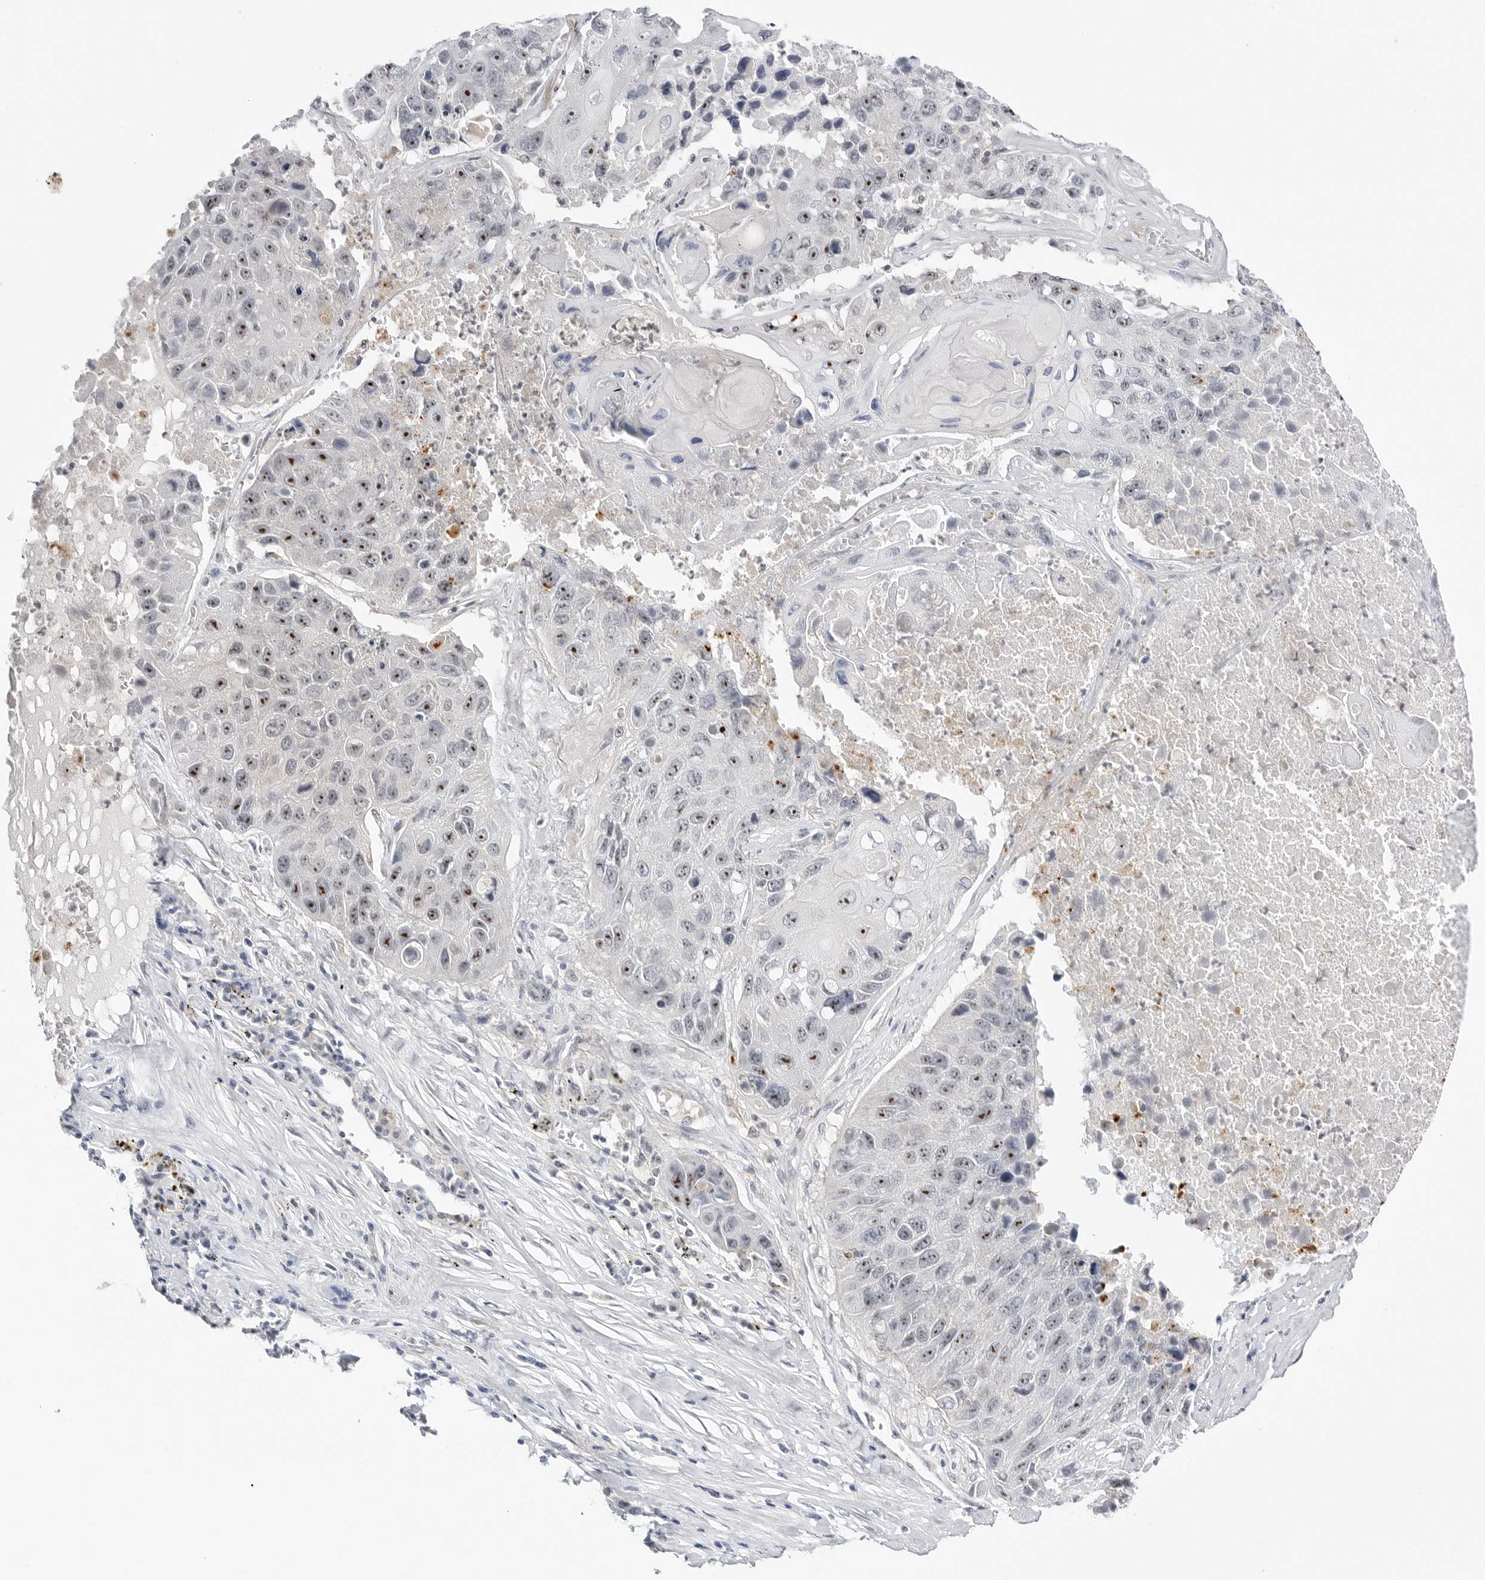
{"staining": {"intensity": "moderate", "quantity": ">75%", "location": "nuclear"}, "tissue": "lung cancer", "cell_type": "Tumor cells", "image_type": "cancer", "snomed": [{"axis": "morphology", "description": "Squamous cell carcinoma, NOS"}, {"axis": "topography", "description": "Lung"}], "caption": "Immunohistochemistry (DAB) staining of lung cancer (squamous cell carcinoma) demonstrates moderate nuclear protein expression in about >75% of tumor cells.", "gene": "MAP2K5", "patient": {"sex": "male", "age": 61}}